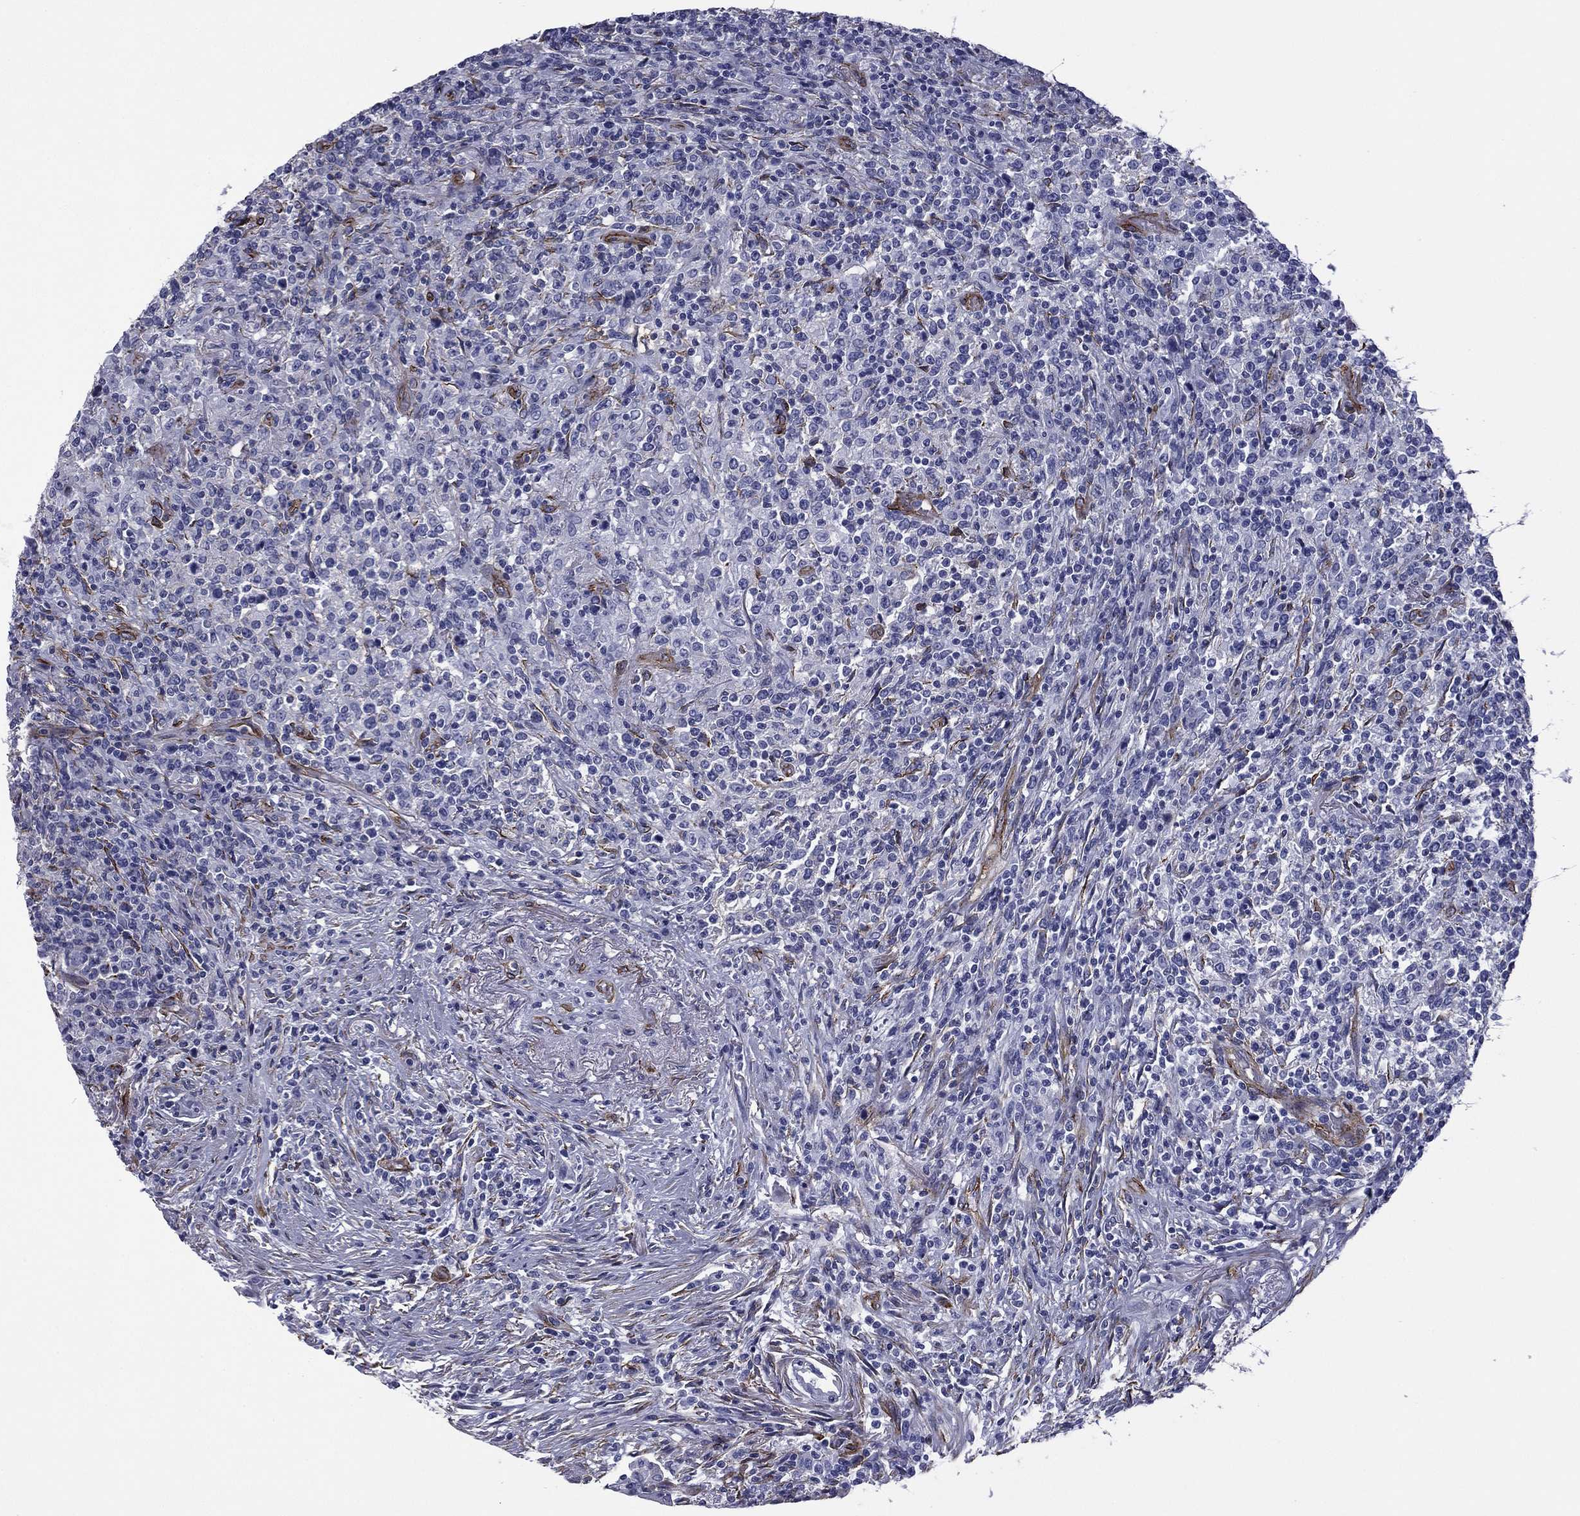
{"staining": {"intensity": "negative", "quantity": "none", "location": "none"}, "tissue": "lymphoma", "cell_type": "Tumor cells", "image_type": "cancer", "snomed": [{"axis": "morphology", "description": "Malignant lymphoma, non-Hodgkin's type, High grade"}, {"axis": "topography", "description": "Lung"}], "caption": "This is a image of immunohistochemistry (IHC) staining of lymphoma, which shows no positivity in tumor cells.", "gene": "CAVIN3", "patient": {"sex": "male", "age": 79}}